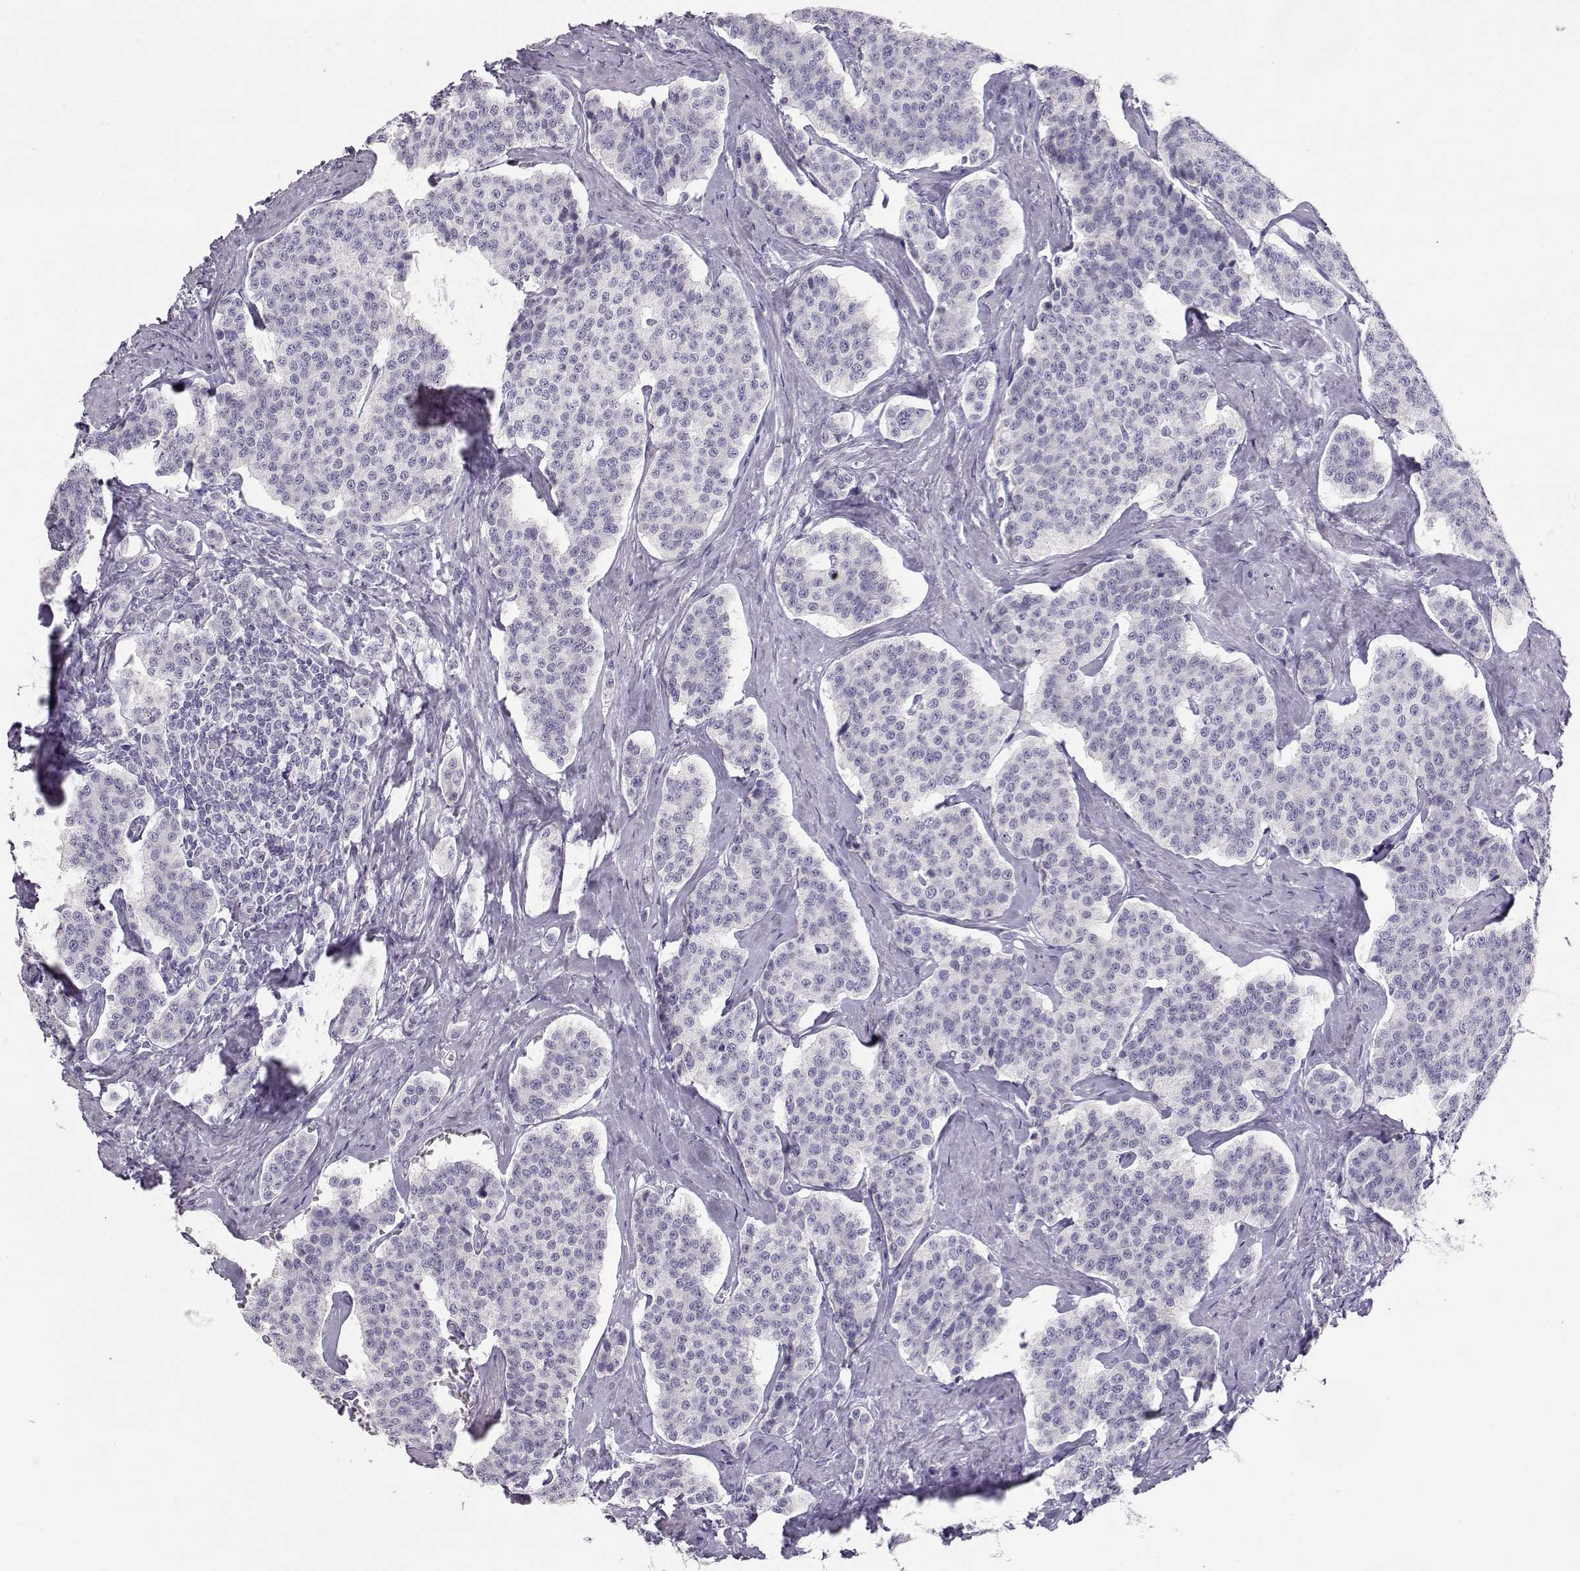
{"staining": {"intensity": "negative", "quantity": "none", "location": "none"}, "tissue": "carcinoid", "cell_type": "Tumor cells", "image_type": "cancer", "snomed": [{"axis": "morphology", "description": "Carcinoid, malignant, NOS"}, {"axis": "topography", "description": "Small intestine"}], "caption": "IHC histopathology image of carcinoid stained for a protein (brown), which exhibits no positivity in tumor cells.", "gene": "OPN5", "patient": {"sex": "female", "age": 58}}